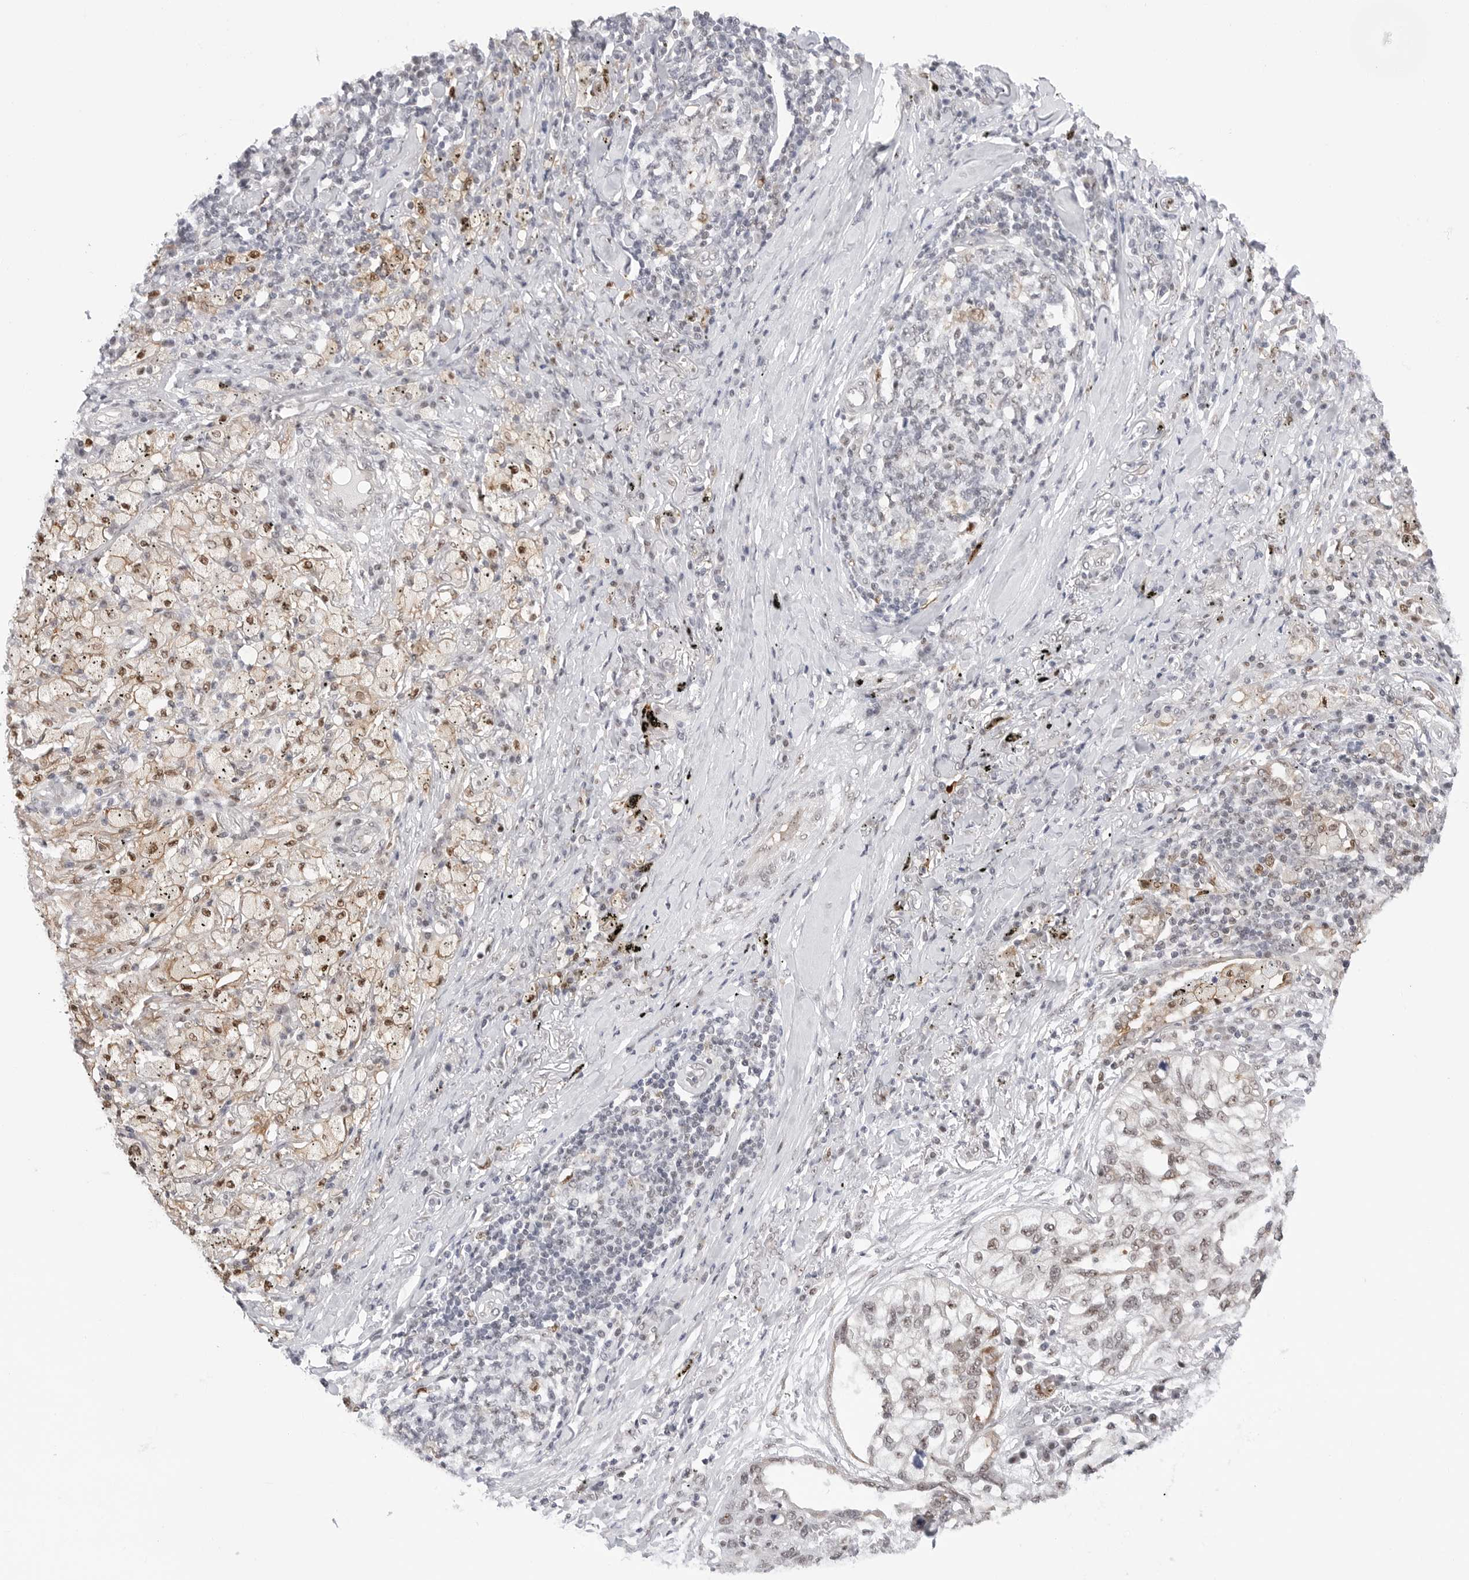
{"staining": {"intensity": "weak", "quantity": "25%-75%", "location": "nuclear"}, "tissue": "lung cancer", "cell_type": "Tumor cells", "image_type": "cancer", "snomed": [{"axis": "morphology", "description": "Squamous cell carcinoma, NOS"}, {"axis": "topography", "description": "Lung"}], "caption": "Human lung cancer stained with a brown dye reveals weak nuclear positive positivity in approximately 25%-75% of tumor cells.", "gene": "C1orf162", "patient": {"sex": "female", "age": 63}}